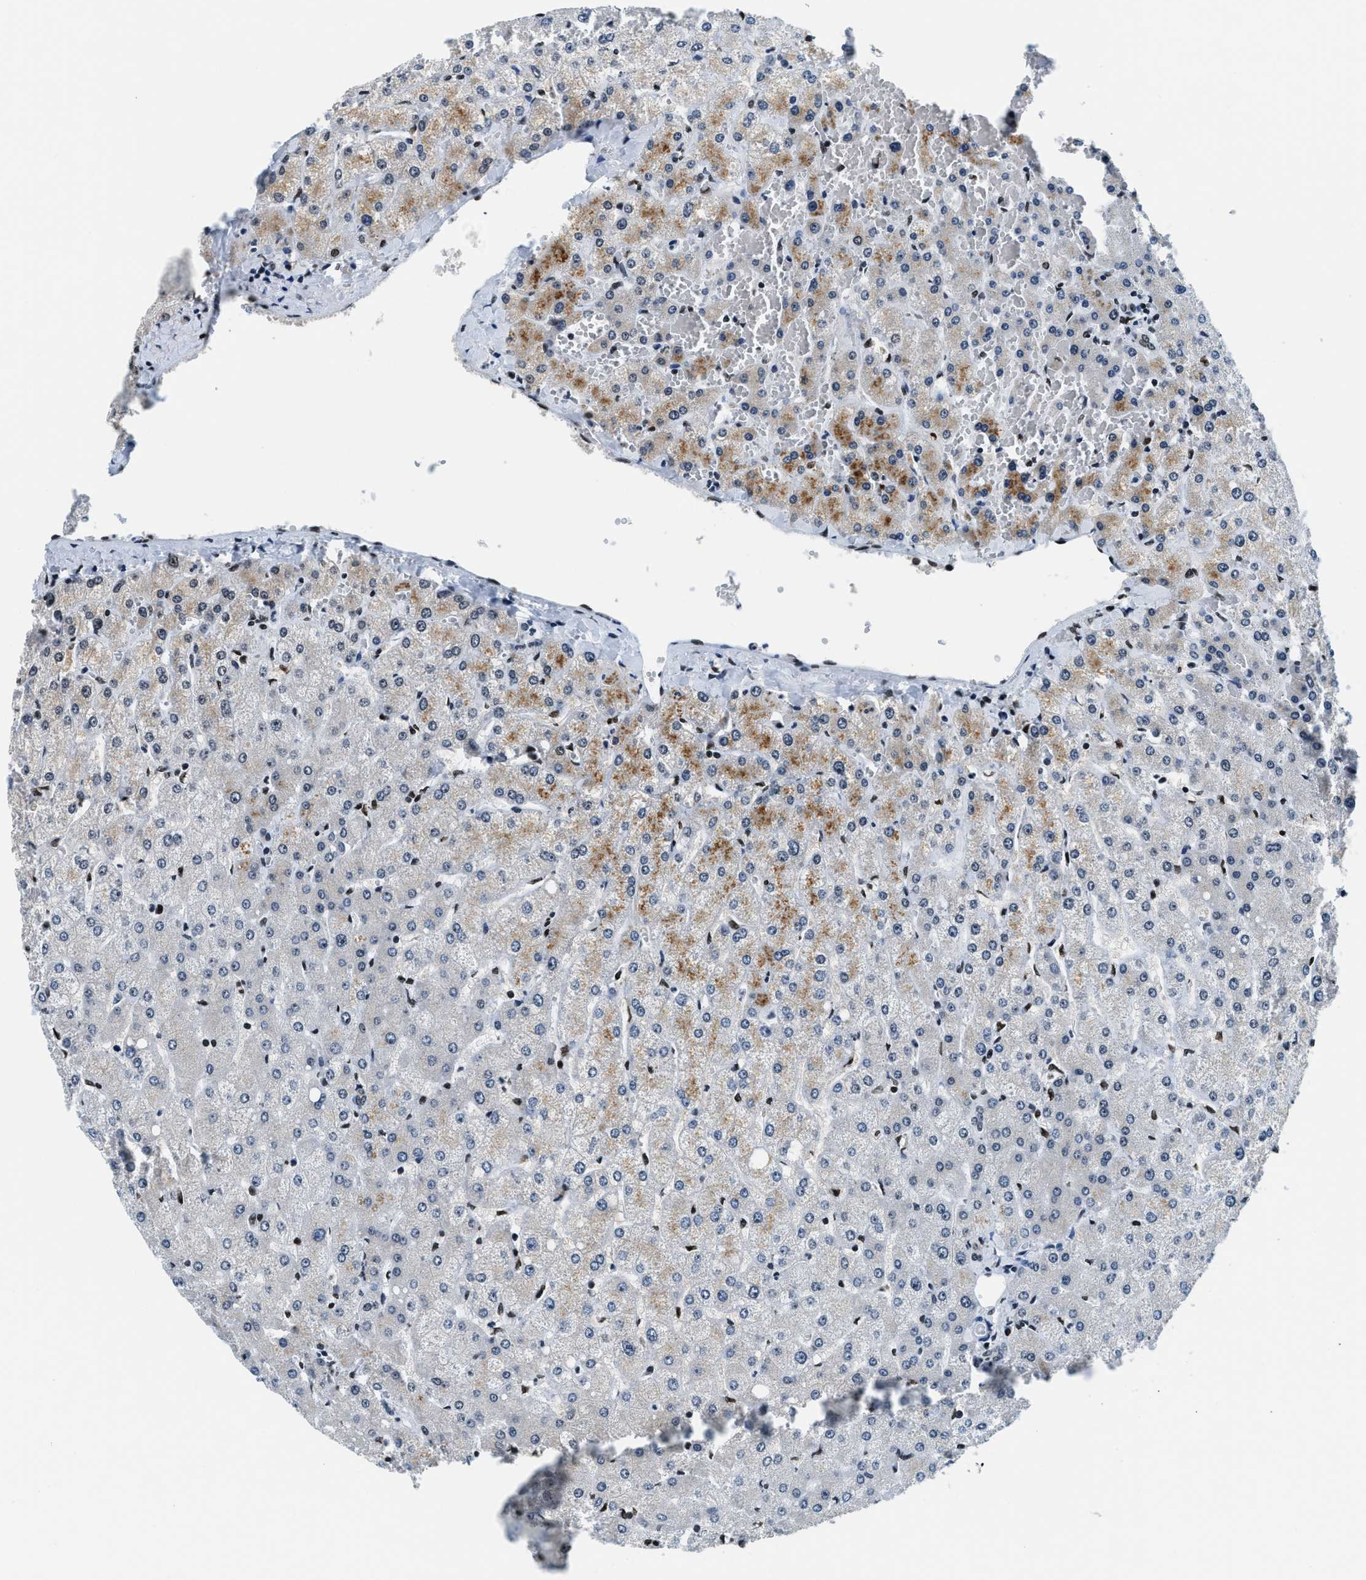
{"staining": {"intensity": "negative", "quantity": "none", "location": "none"}, "tissue": "liver", "cell_type": "Cholangiocytes", "image_type": "normal", "snomed": [{"axis": "morphology", "description": "Normal tissue, NOS"}, {"axis": "topography", "description": "Liver"}], "caption": "The histopathology image shows no staining of cholangiocytes in benign liver.", "gene": "TOP1", "patient": {"sex": "female", "age": 54}}